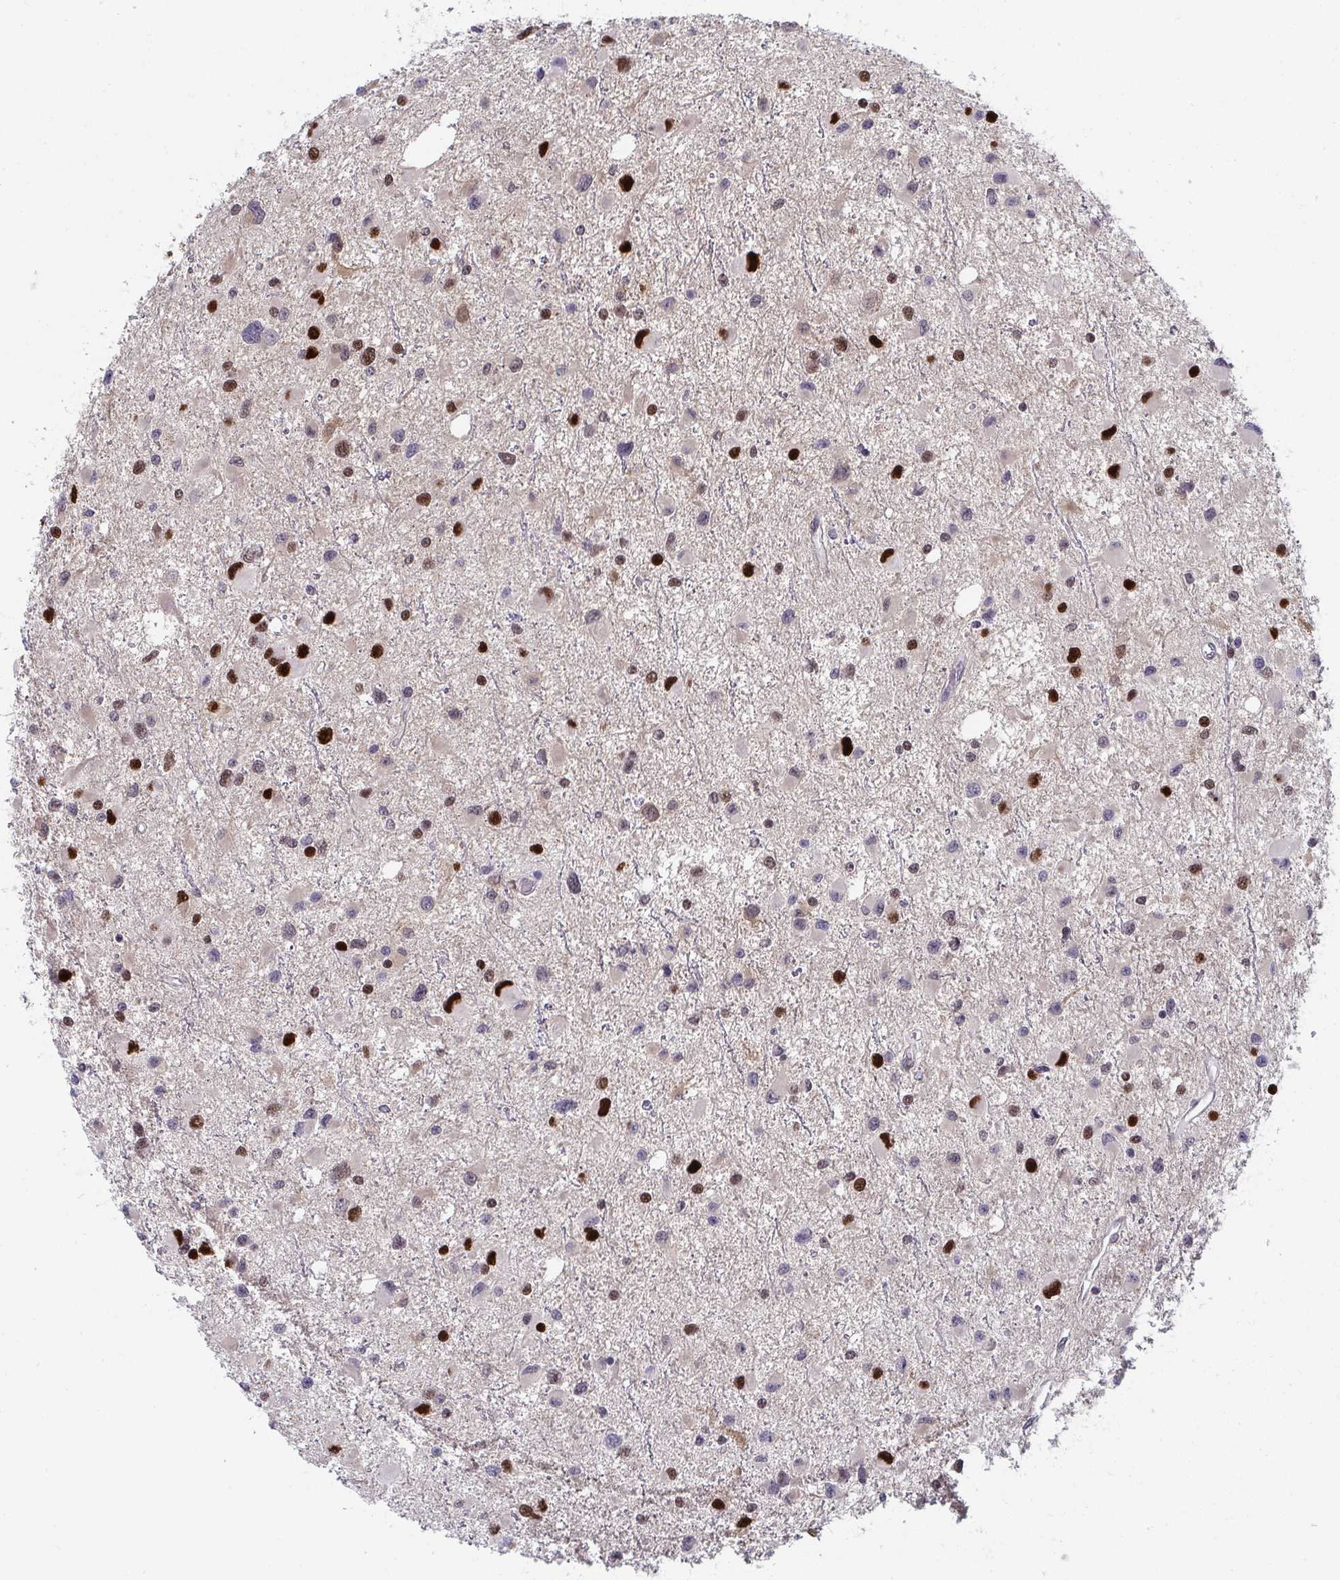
{"staining": {"intensity": "strong", "quantity": "25%-75%", "location": "nuclear"}, "tissue": "glioma", "cell_type": "Tumor cells", "image_type": "cancer", "snomed": [{"axis": "morphology", "description": "Glioma, malignant, Low grade"}, {"axis": "topography", "description": "Brain"}], "caption": "The histopathology image demonstrates a brown stain indicating the presence of a protein in the nuclear of tumor cells in glioma. Nuclei are stained in blue.", "gene": "JDP2", "patient": {"sex": "female", "age": 32}}